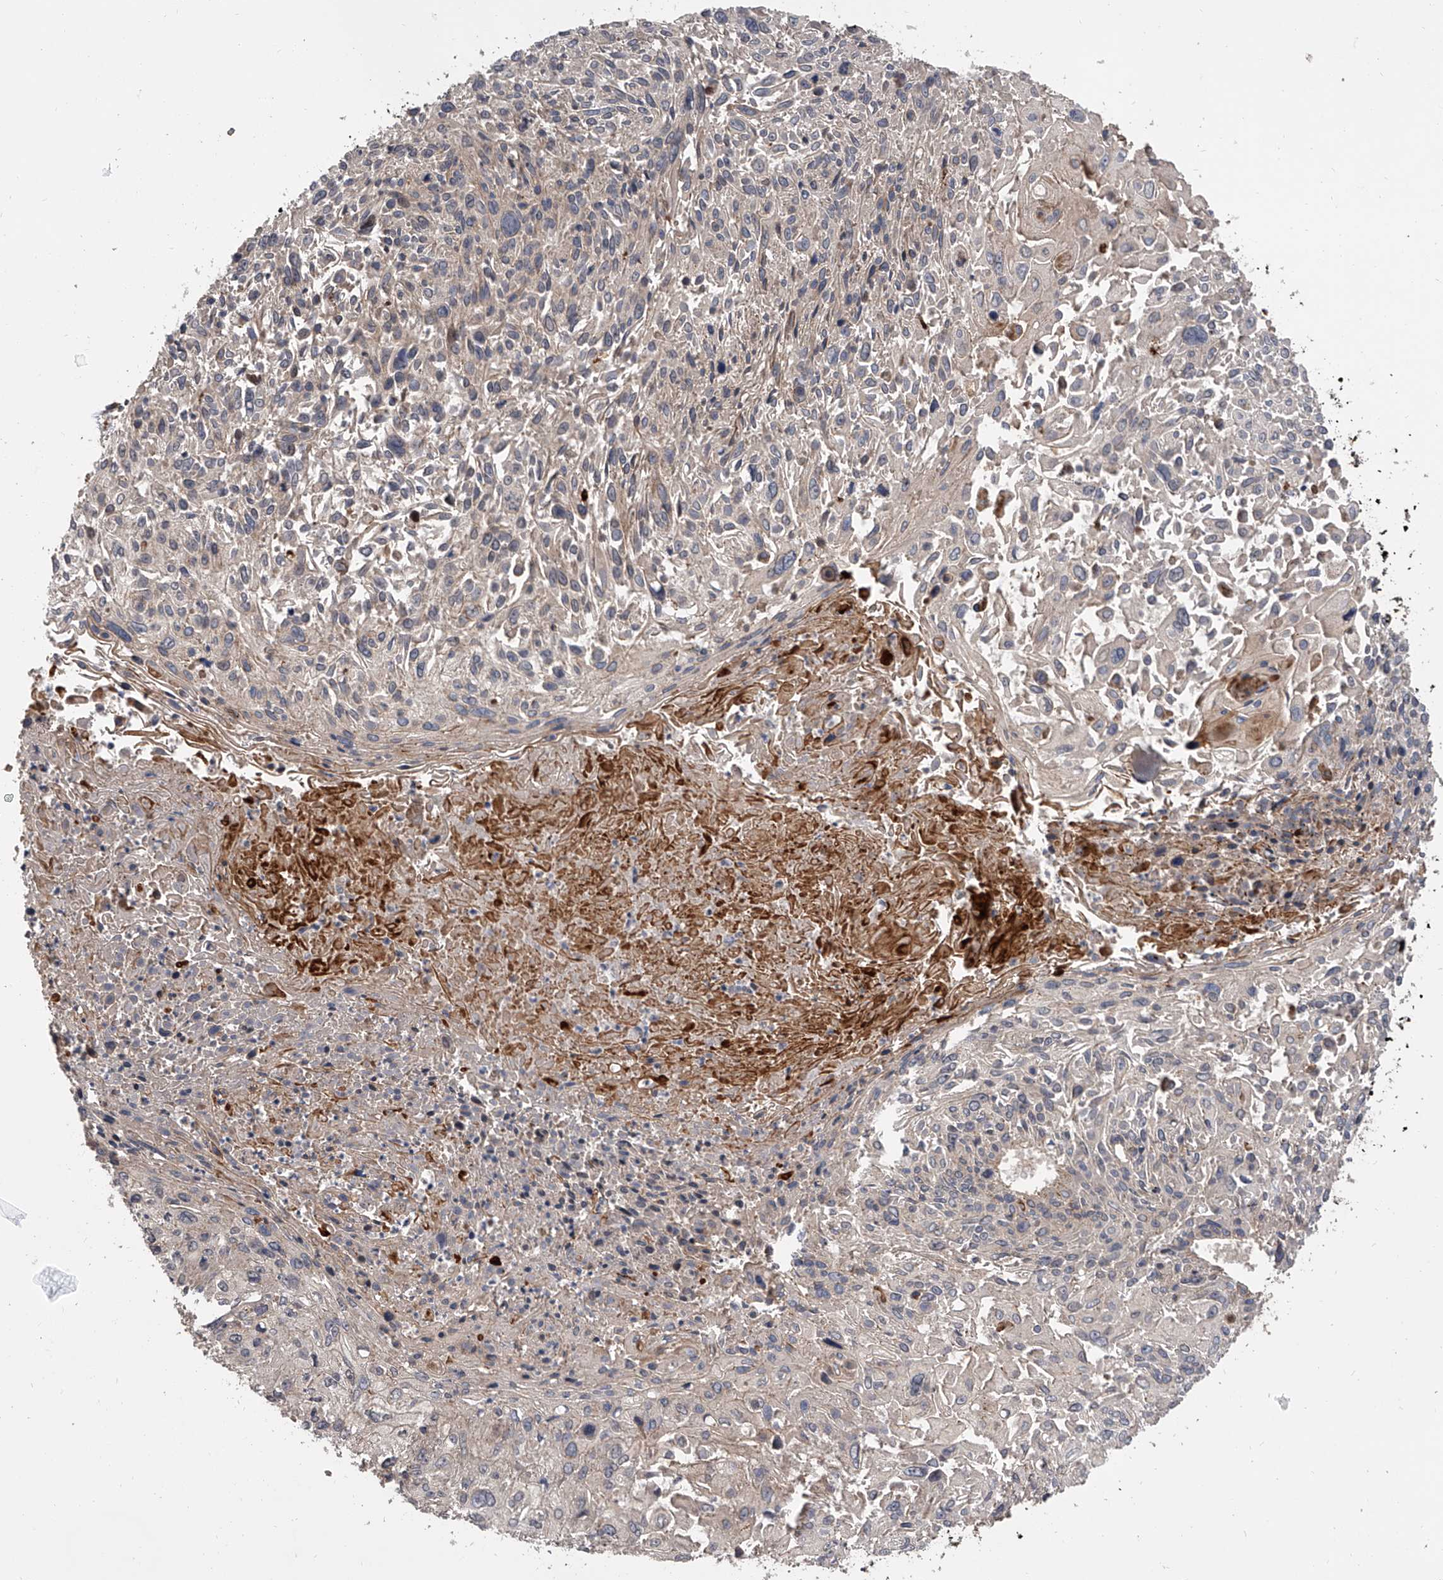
{"staining": {"intensity": "negative", "quantity": "none", "location": "none"}, "tissue": "cervical cancer", "cell_type": "Tumor cells", "image_type": "cancer", "snomed": [{"axis": "morphology", "description": "Squamous cell carcinoma, NOS"}, {"axis": "topography", "description": "Cervix"}], "caption": "Immunohistochemical staining of human cervical cancer (squamous cell carcinoma) exhibits no significant staining in tumor cells.", "gene": "USP47", "patient": {"sex": "female", "age": 51}}